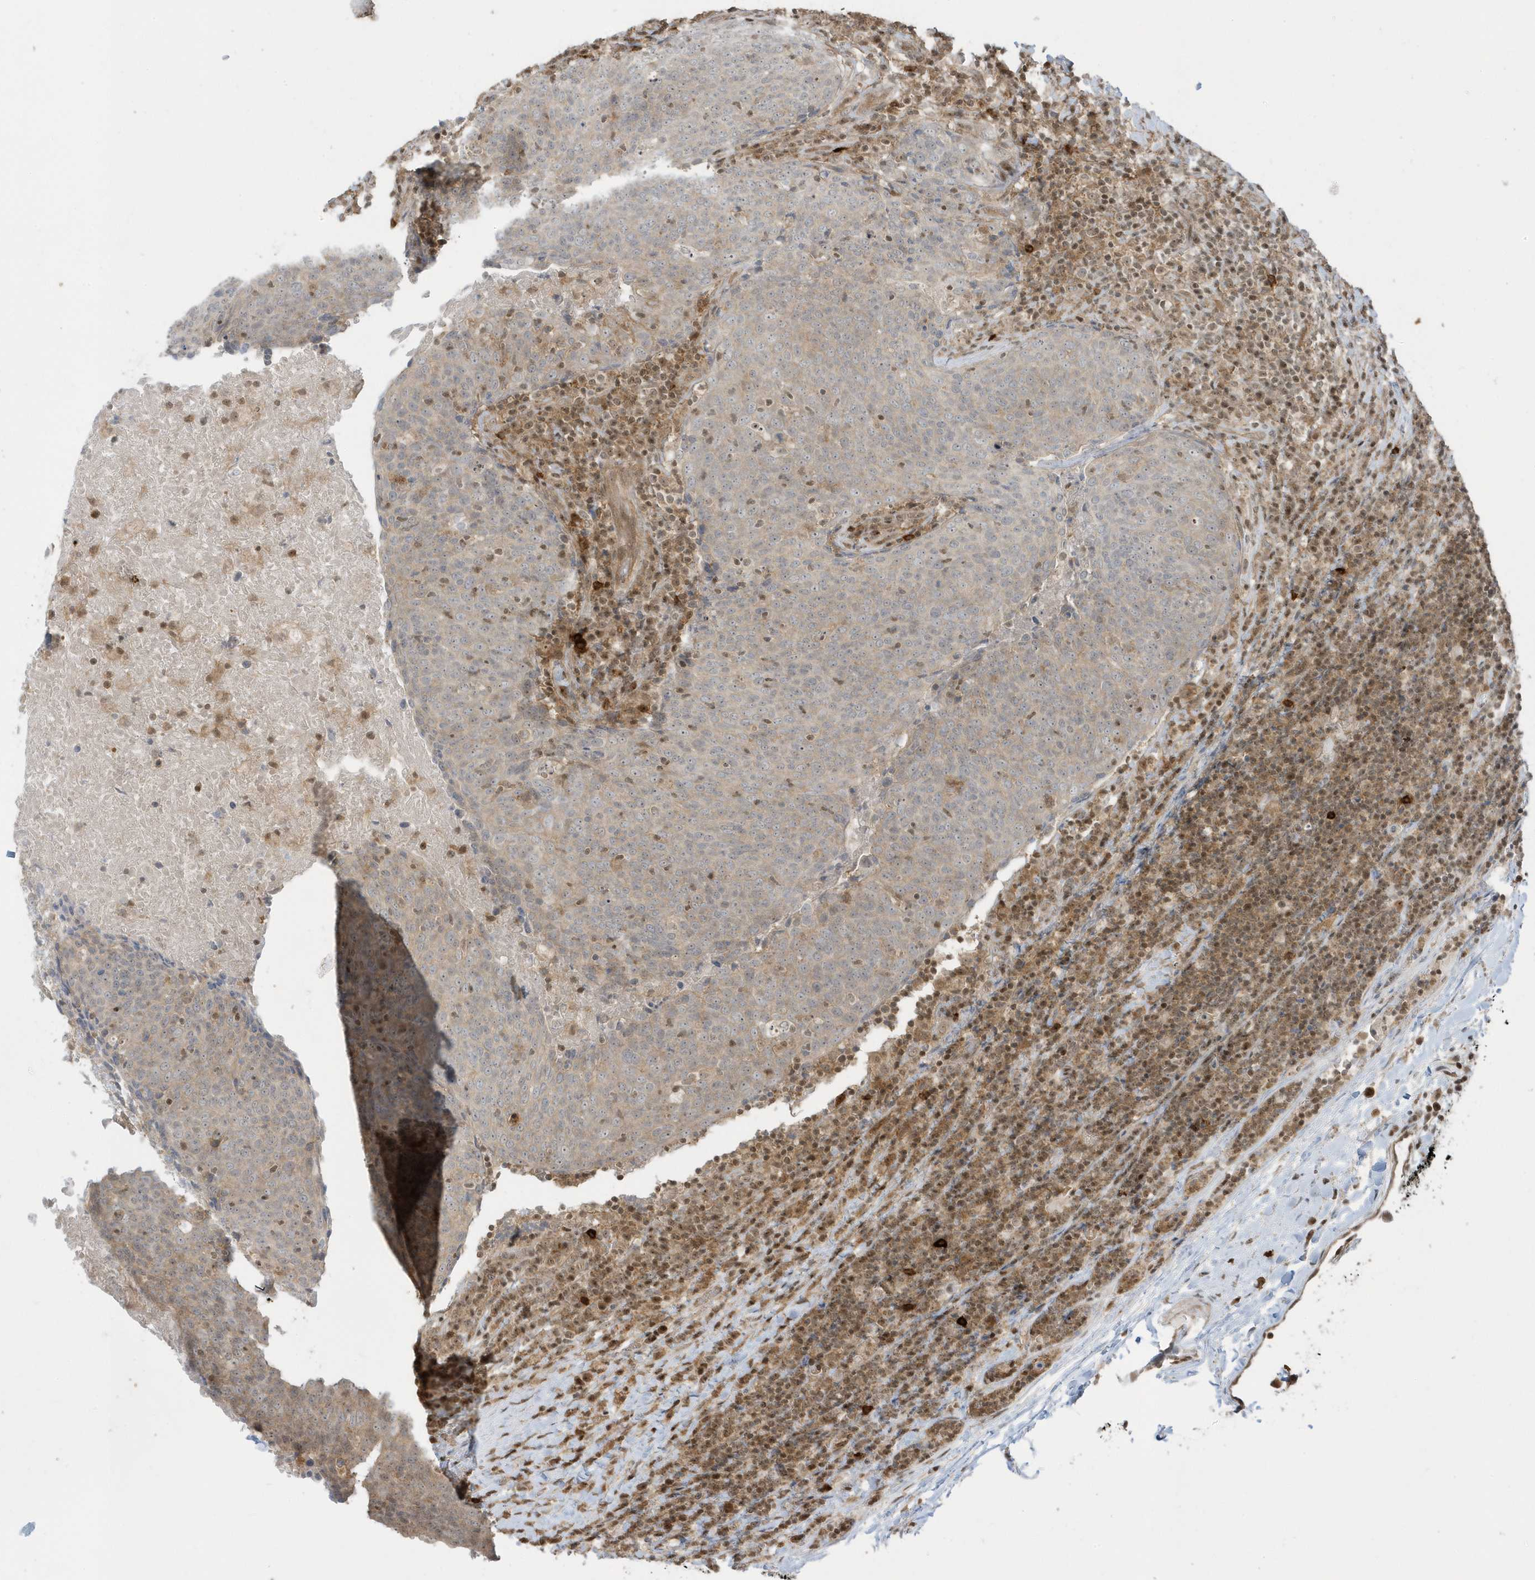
{"staining": {"intensity": "weak", "quantity": "<25%", "location": "cytoplasmic/membranous"}, "tissue": "head and neck cancer", "cell_type": "Tumor cells", "image_type": "cancer", "snomed": [{"axis": "morphology", "description": "Squamous cell carcinoma, NOS"}, {"axis": "morphology", "description": "Squamous cell carcinoma, metastatic, NOS"}, {"axis": "topography", "description": "Lymph node"}, {"axis": "topography", "description": "Head-Neck"}], "caption": "This is a micrograph of IHC staining of head and neck cancer, which shows no positivity in tumor cells. (DAB immunohistochemistry (IHC) visualized using brightfield microscopy, high magnification).", "gene": "PPP1R7", "patient": {"sex": "male", "age": 62}}